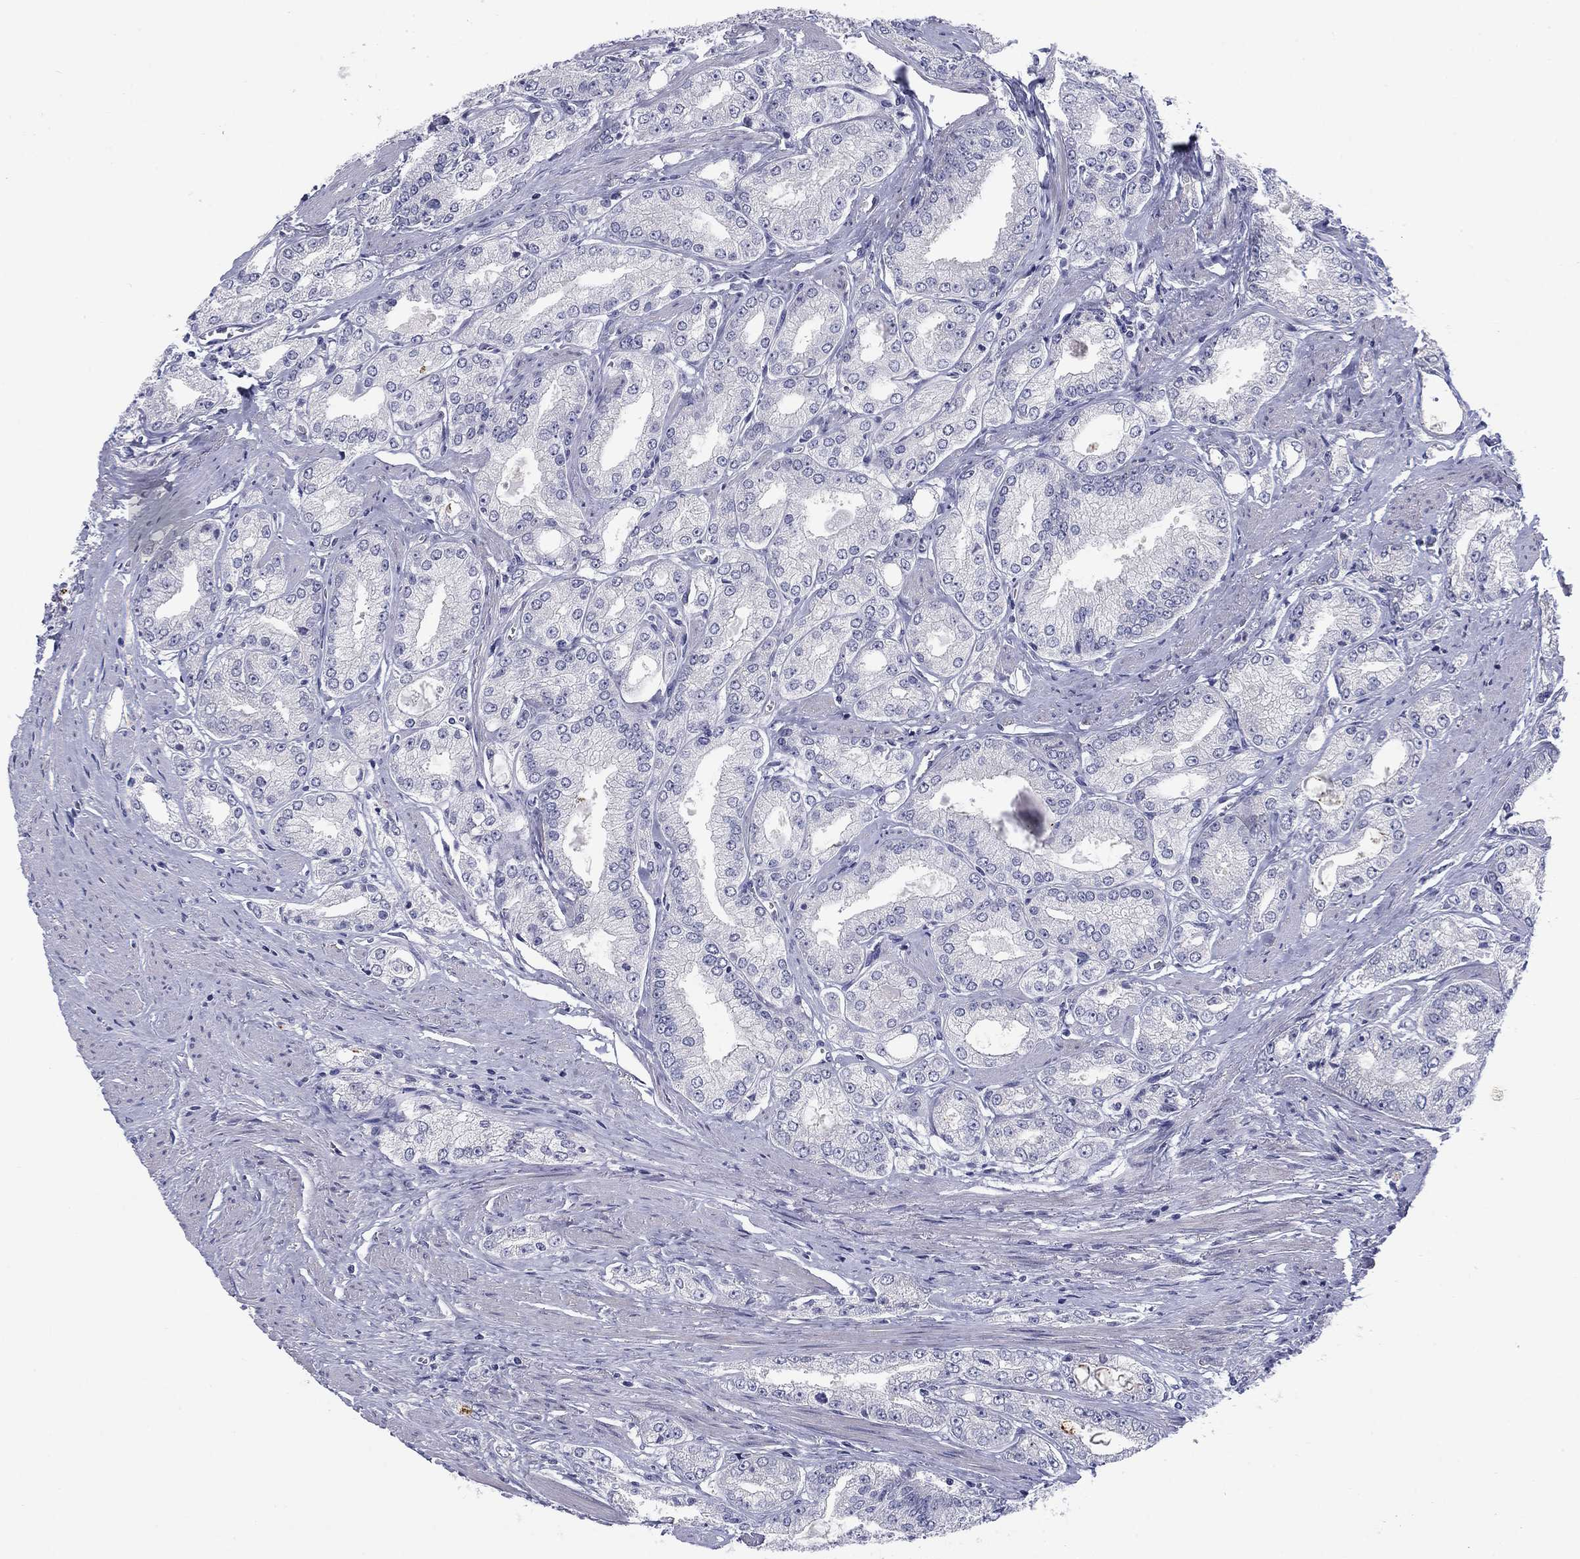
{"staining": {"intensity": "negative", "quantity": "none", "location": "none"}, "tissue": "prostate cancer", "cell_type": "Tumor cells", "image_type": "cancer", "snomed": [{"axis": "morphology", "description": "Adenocarcinoma, NOS"}, {"axis": "morphology", "description": "Adenocarcinoma, High grade"}, {"axis": "topography", "description": "Prostate"}], "caption": "A high-resolution histopathology image shows immunohistochemistry (IHC) staining of prostate cancer (adenocarcinoma), which shows no significant staining in tumor cells.", "gene": "CACNA1A", "patient": {"sex": "male", "age": 70}}